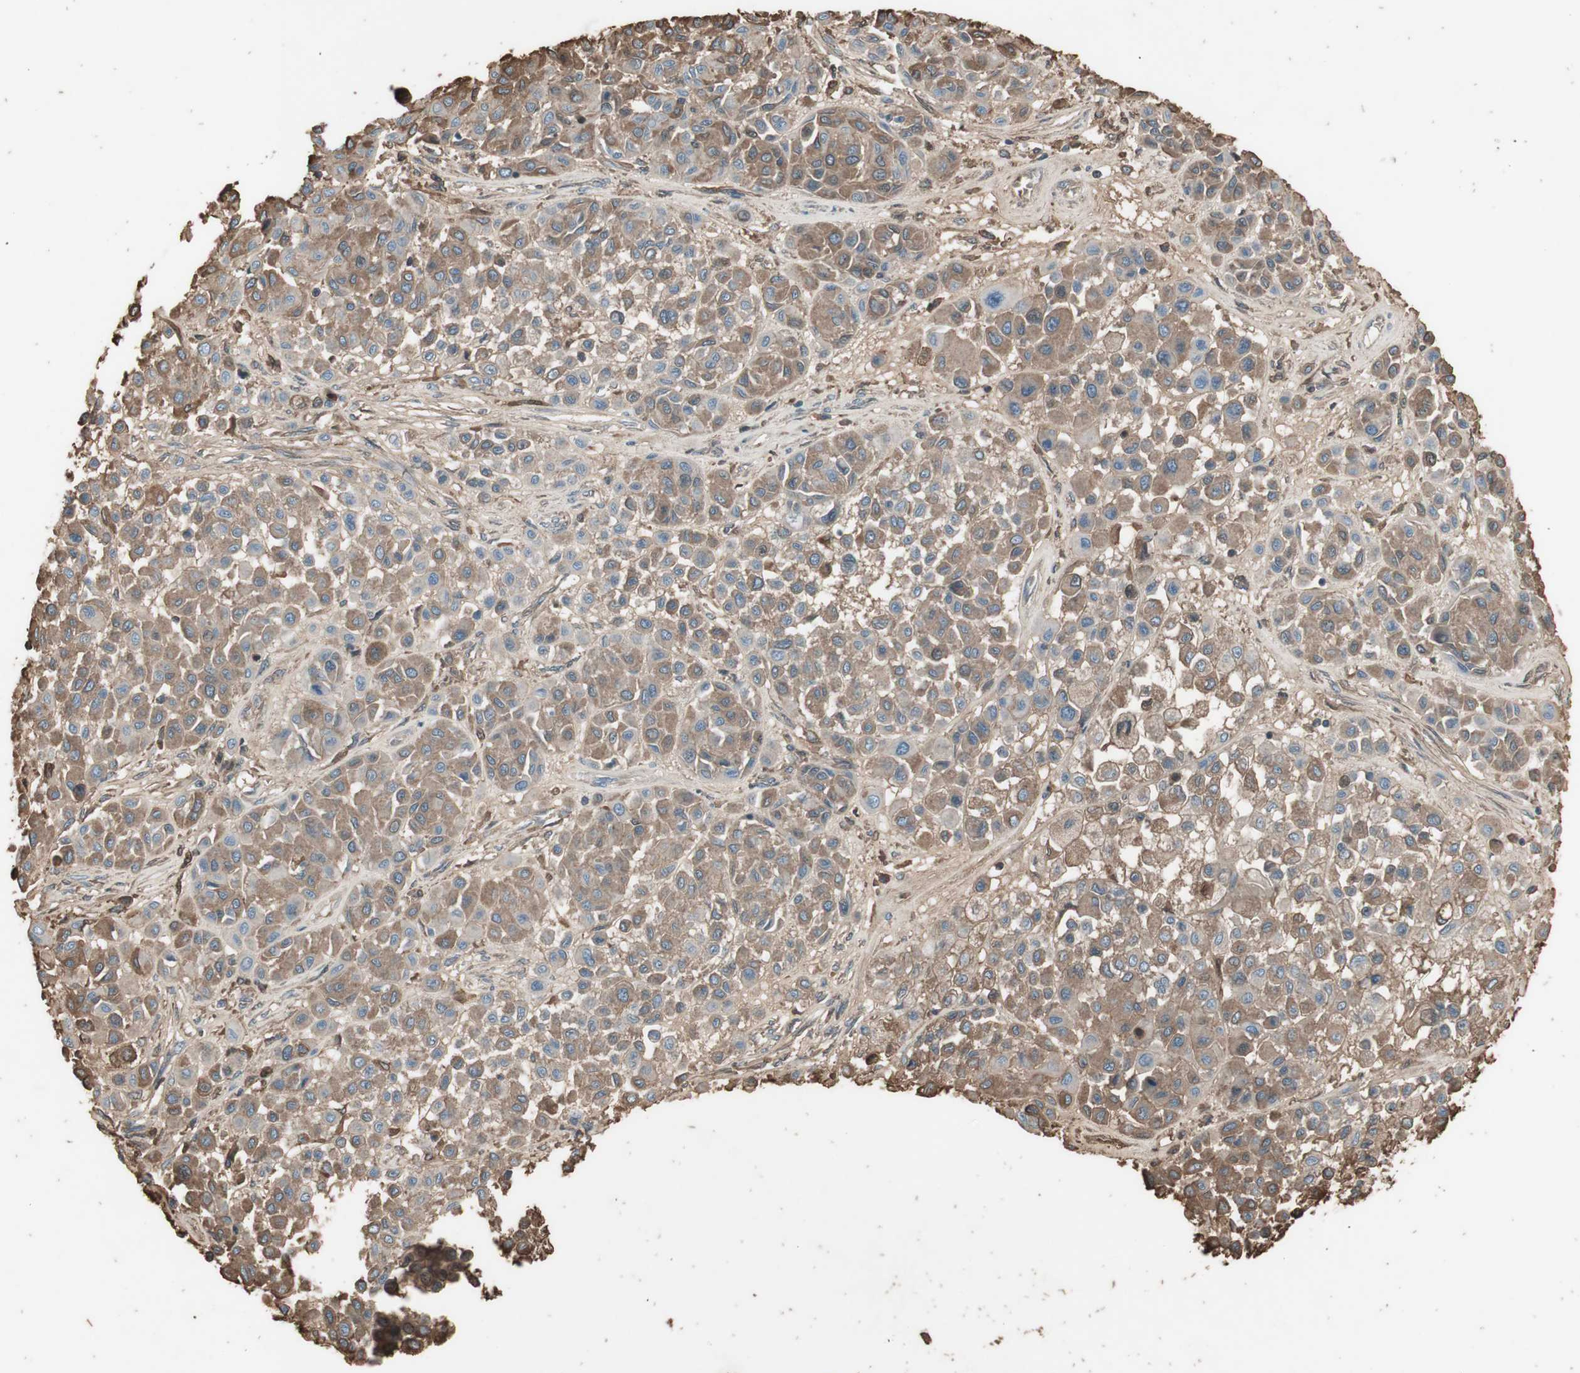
{"staining": {"intensity": "weak", "quantity": ">75%", "location": "cytoplasmic/membranous"}, "tissue": "melanoma", "cell_type": "Tumor cells", "image_type": "cancer", "snomed": [{"axis": "morphology", "description": "Malignant melanoma, Metastatic site"}, {"axis": "topography", "description": "Soft tissue"}], "caption": "An image of human malignant melanoma (metastatic site) stained for a protein shows weak cytoplasmic/membranous brown staining in tumor cells.", "gene": "MMP14", "patient": {"sex": "male", "age": 41}}